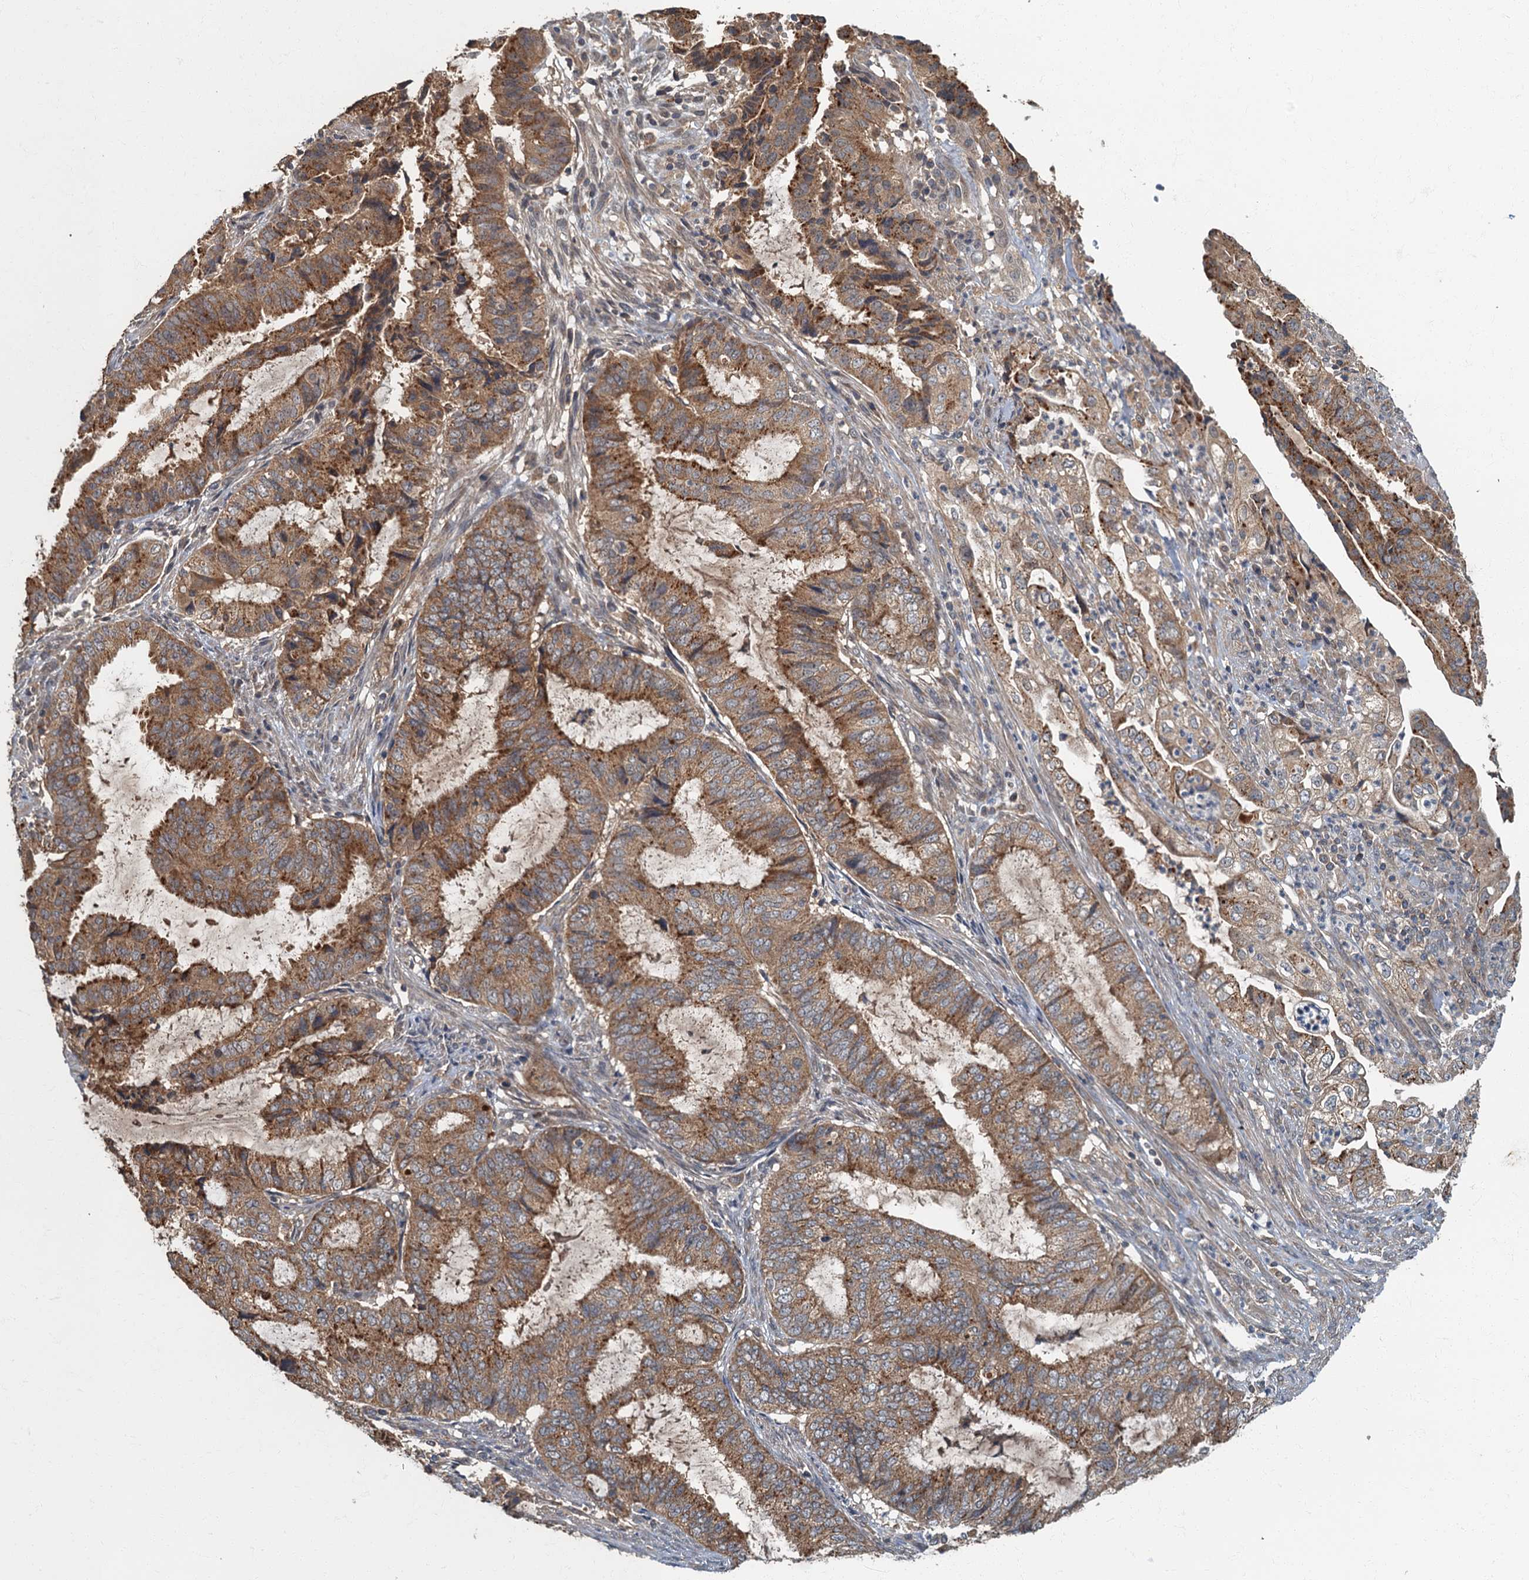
{"staining": {"intensity": "moderate", "quantity": ">75%", "location": "cytoplasmic/membranous"}, "tissue": "endometrial cancer", "cell_type": "Tumor cells", "image_type": "cancer", "snomed": [{"axis": "morphology", "description": "Adenocarcinoma, NOS"}, {"axis": "topography", "description": "Endometrium"}], "caption": "The photomicrograph displays a brown stain indicating the presence of a protein in the cytoplasmic/membranous of tumor cells in endometrial cancer (adenocarcinoma).", "gene": "WDCP", "patient": {"sex": "female", "age": 51}}